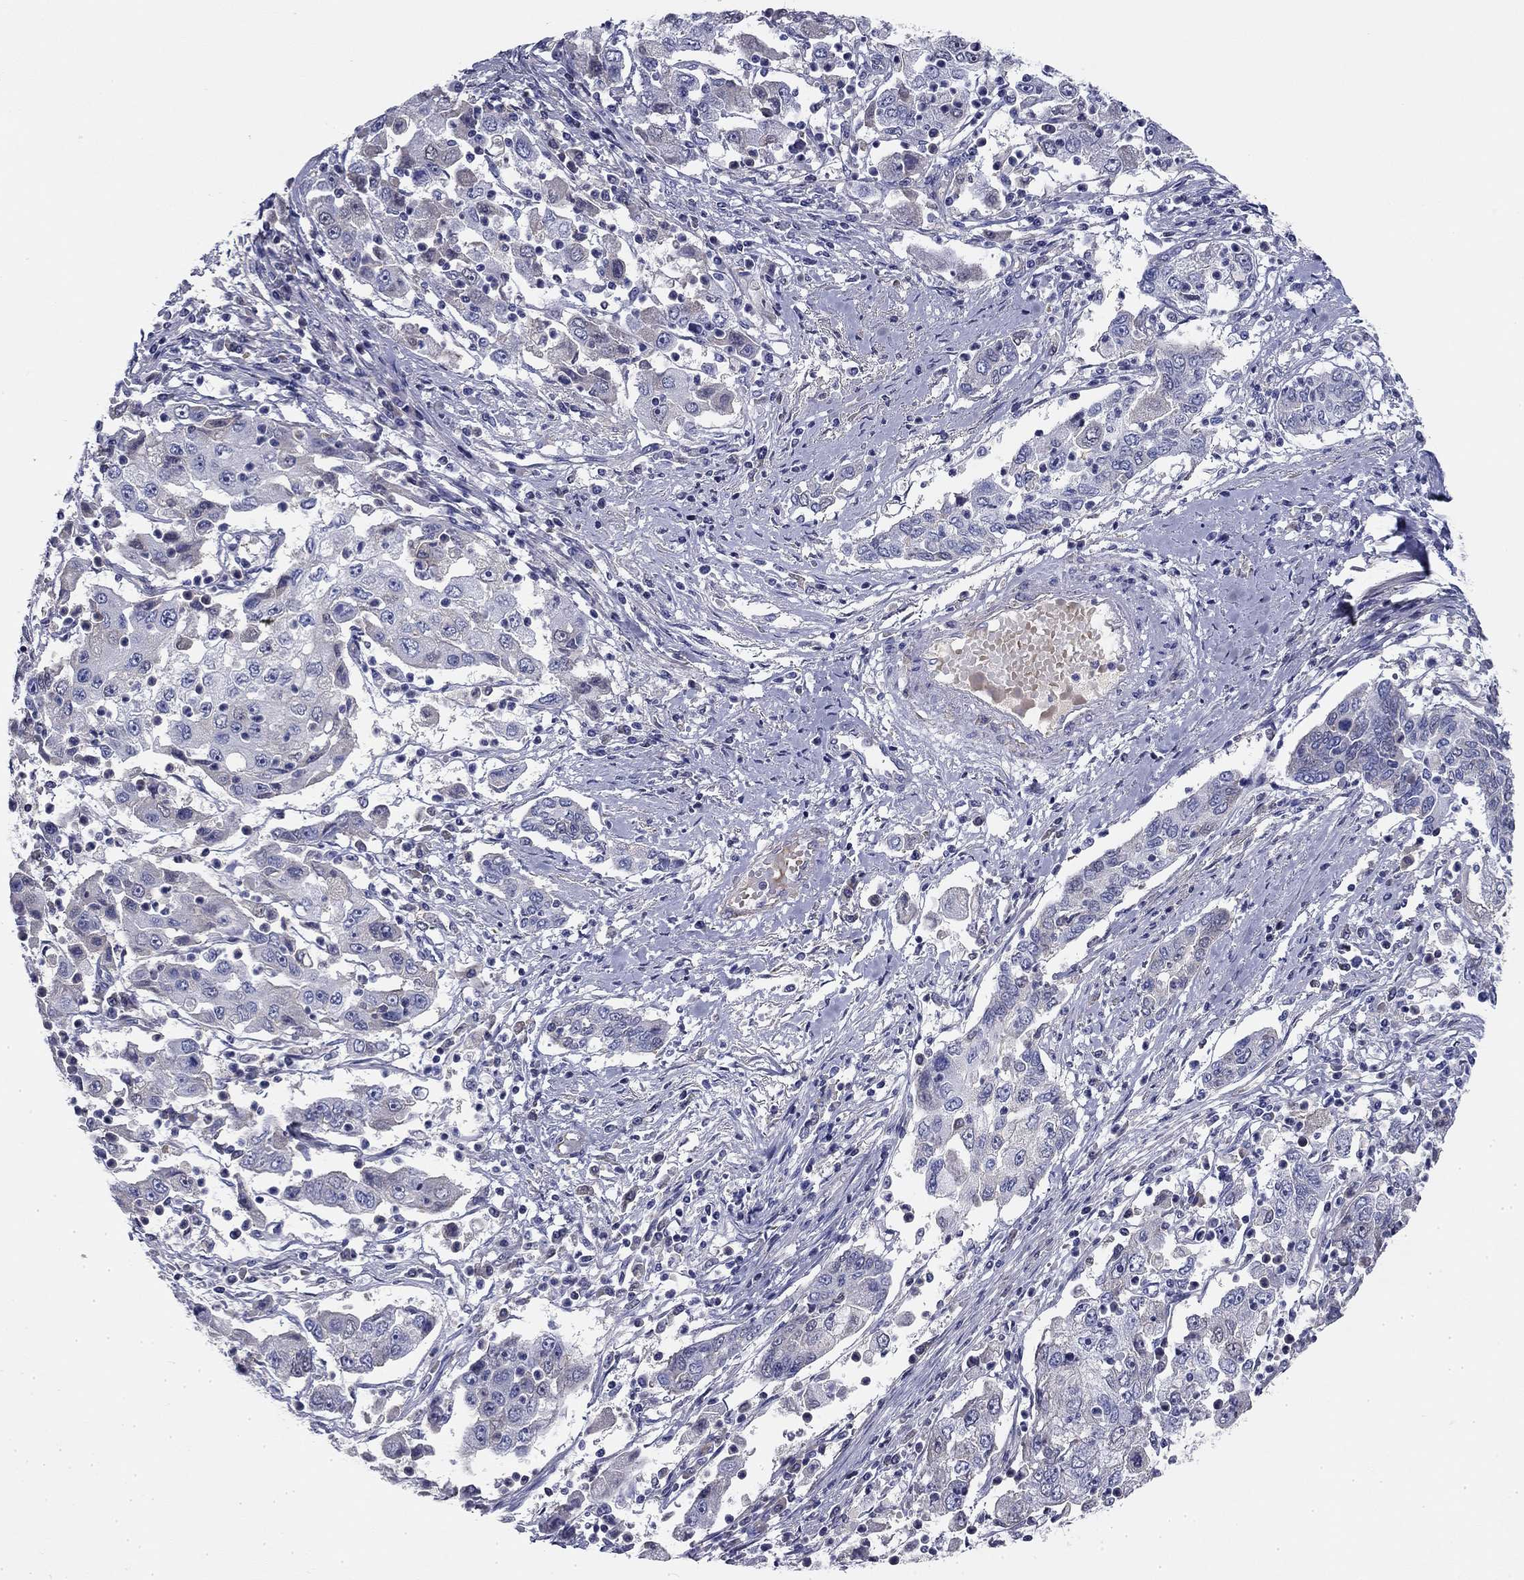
{"staining": {"intensity": "negative", "quantity": "none", "location": "none"}, "tissue": "cervical cancer", "cell_type": "Tumor cells", "image_type": "cancer", "snomed": [{"axis": "morphology", "description": "Squamous cell carcinoma, NOS"}, {"axis": "topography", "description": "Cervix"}], "caption": "This is a image of IHC staining of squamous cell carcinoma (cervical), which shows no expression in tumor cells. (DAB IHC, high magnification).", "gene": "CPLX4", "patient": {"sex": "female", "age": 36}}